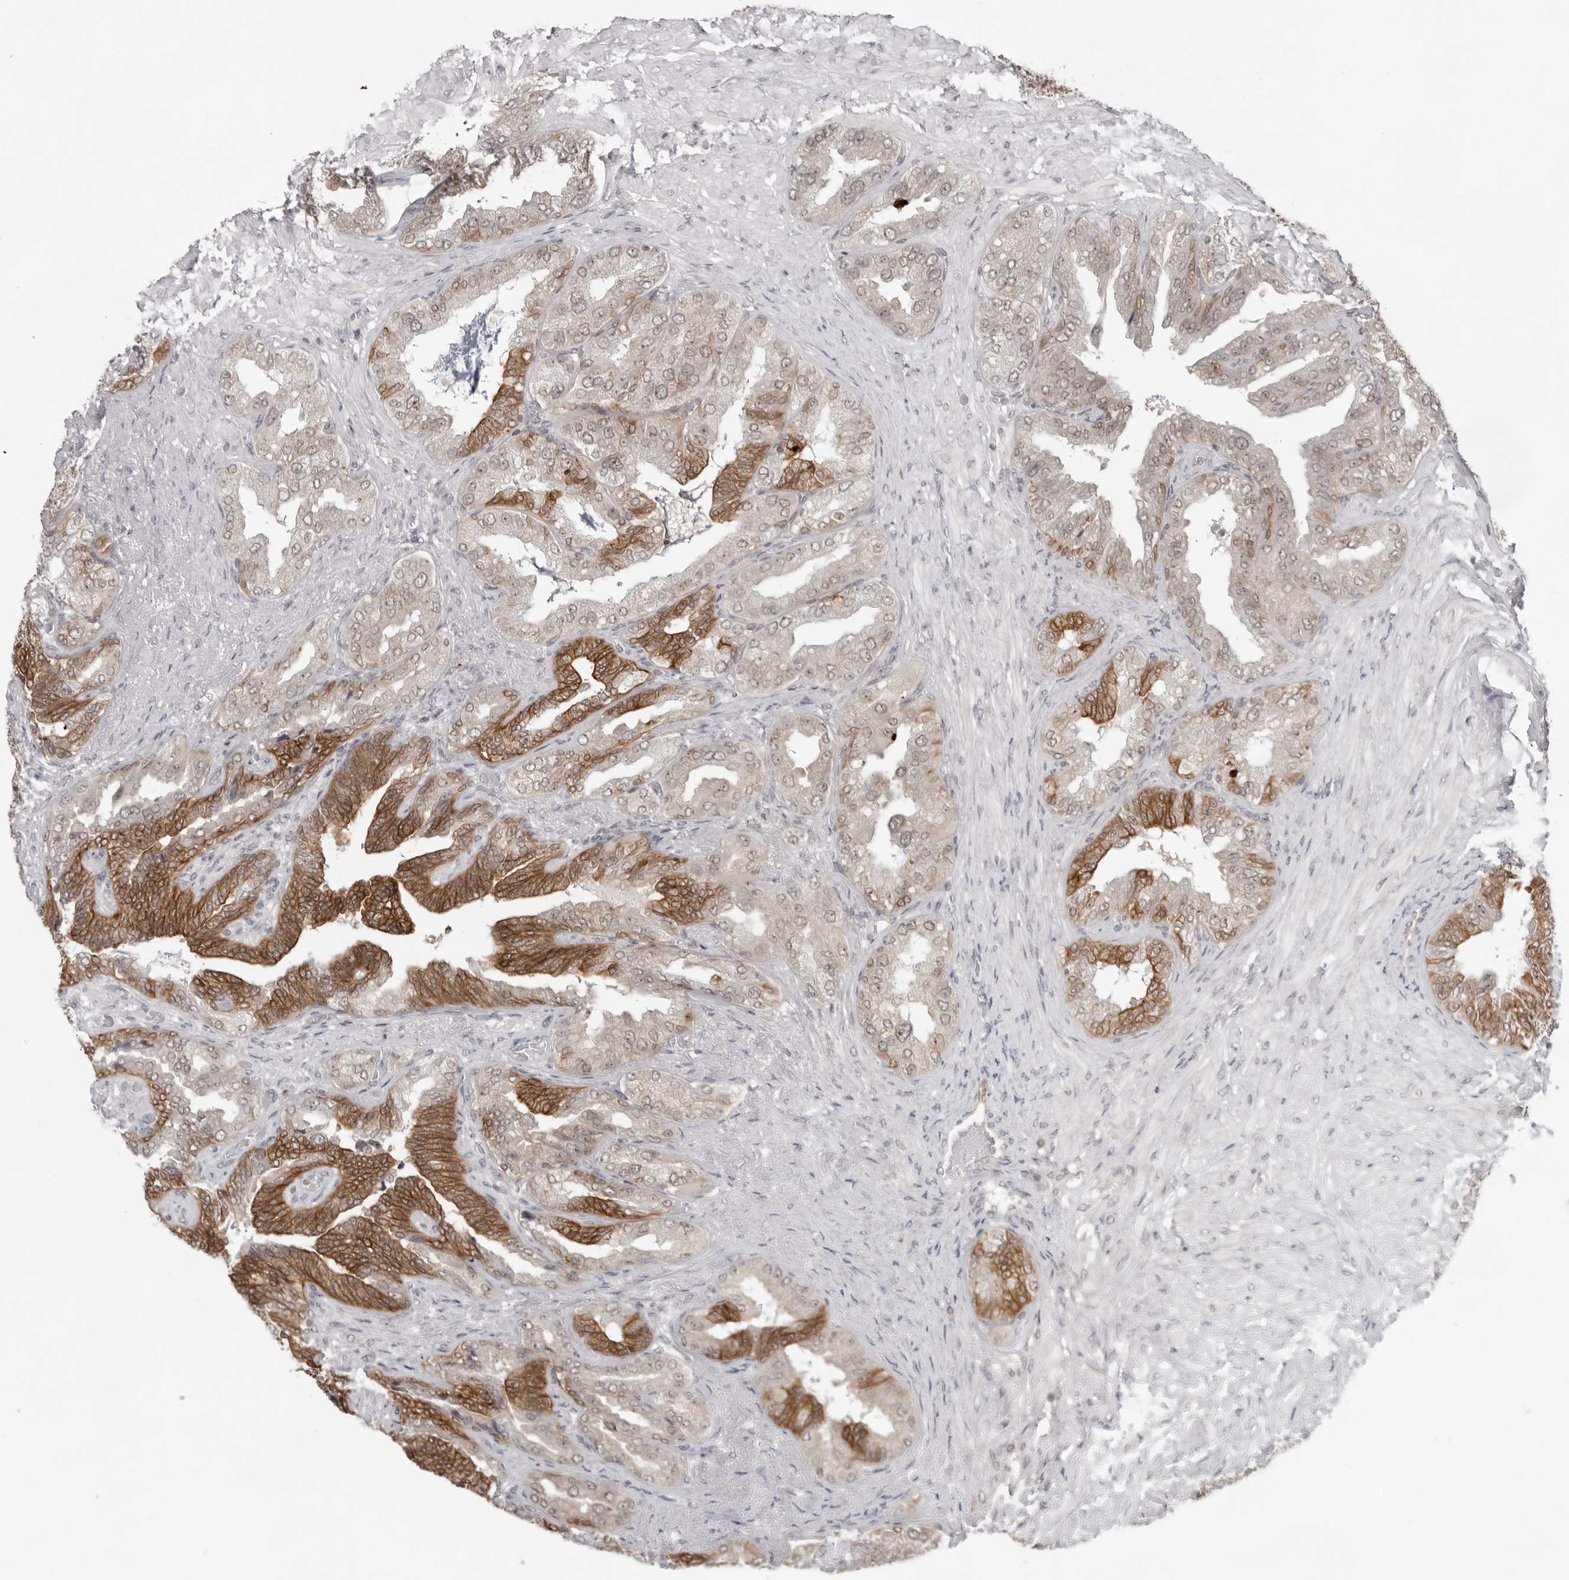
{"staining": {"intensity": "strong", "quantity": ">75%", "location": "cytoplasmic/membranous,nuclear"}, "tissue": "seminal vesicle", "cell_type": "Glandular cells", "image_type": "normal", "snomed": [{"axis": "morphology", "description": "Normal tissue, NOS"}, {"axis": "topography", "description": "Seminal veicle"}, {"axis": "topography", "description": "Peripheral nerve tissue"}], "caption": "Immunohistochemistry (IHC) of normal human seminal vesicle demonstrates high levels of strong cytoplasmic/membranous,nuclear positivity in approximately >75% of glandular cells.", "gene": "EXOSC10", "patient": {"sex": "male", "age": 63}}